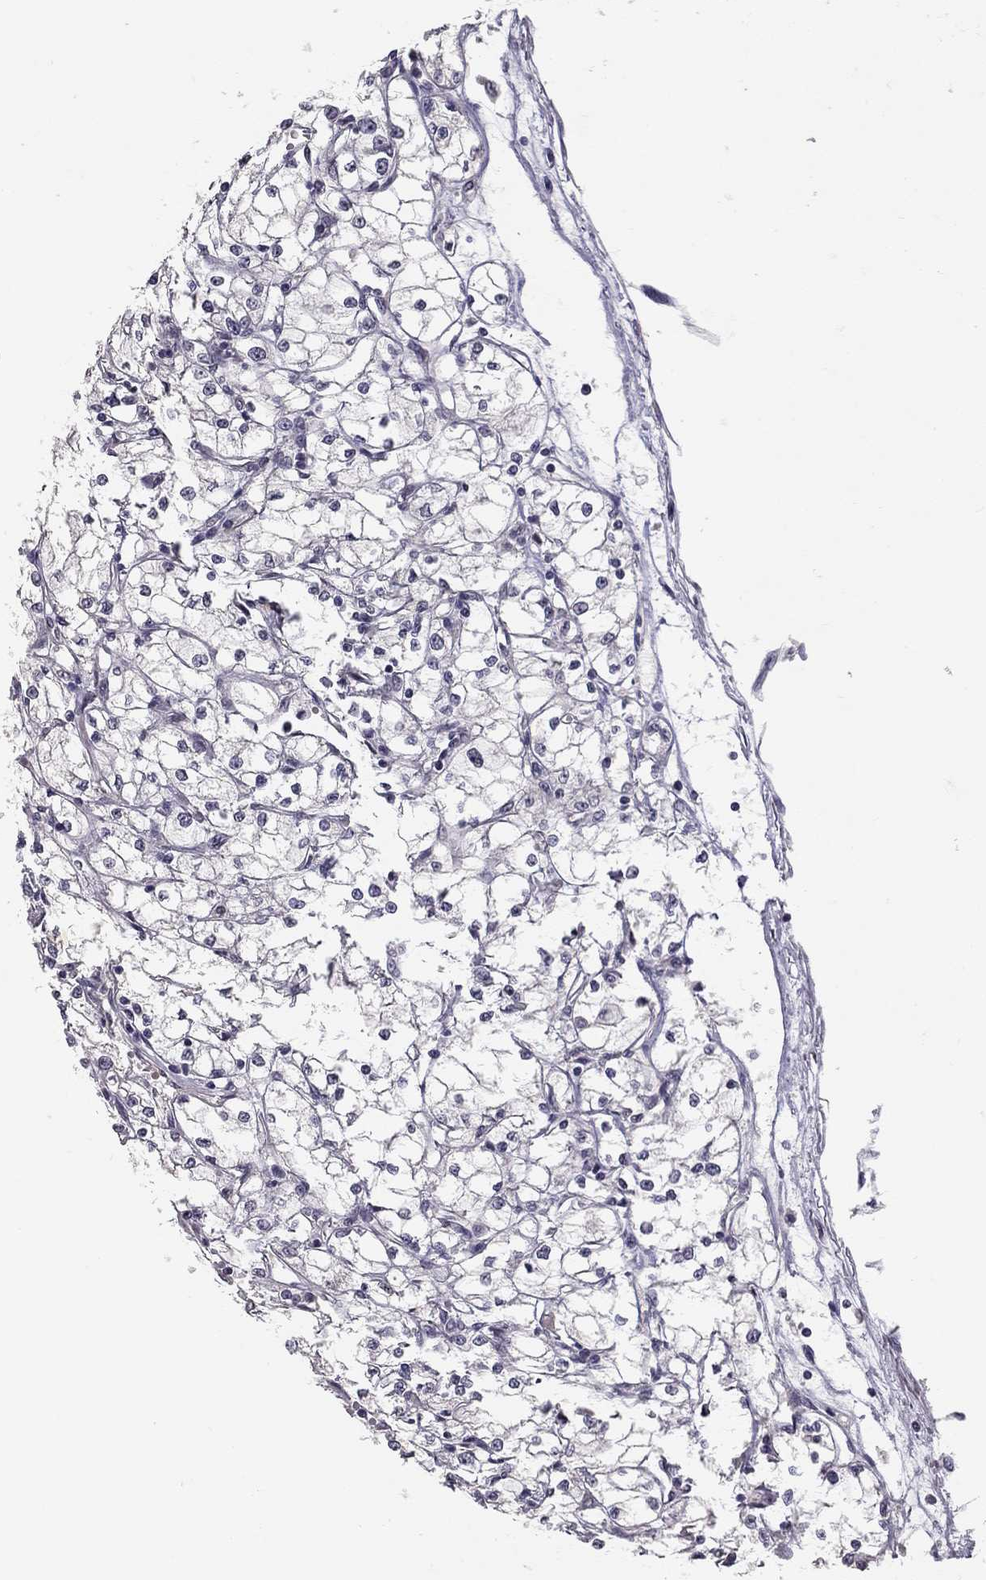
{"staining": {"intensity": "negative", "quantity": "none", "location": "none"}, "tissue": "renal cancer", "cell_type": "Tumor cells", "image_type": "cancer", "snomed": [{"axis": "morphology", "description": "Adenocarcinoma, NOS"}, {"axis": "topography", "description": "Kidney"}], "caption": "Tumor cells show no significant staining in renal cancer.", "gene": "STXBP6", "patient": {"sex": "male", "age": 67}}